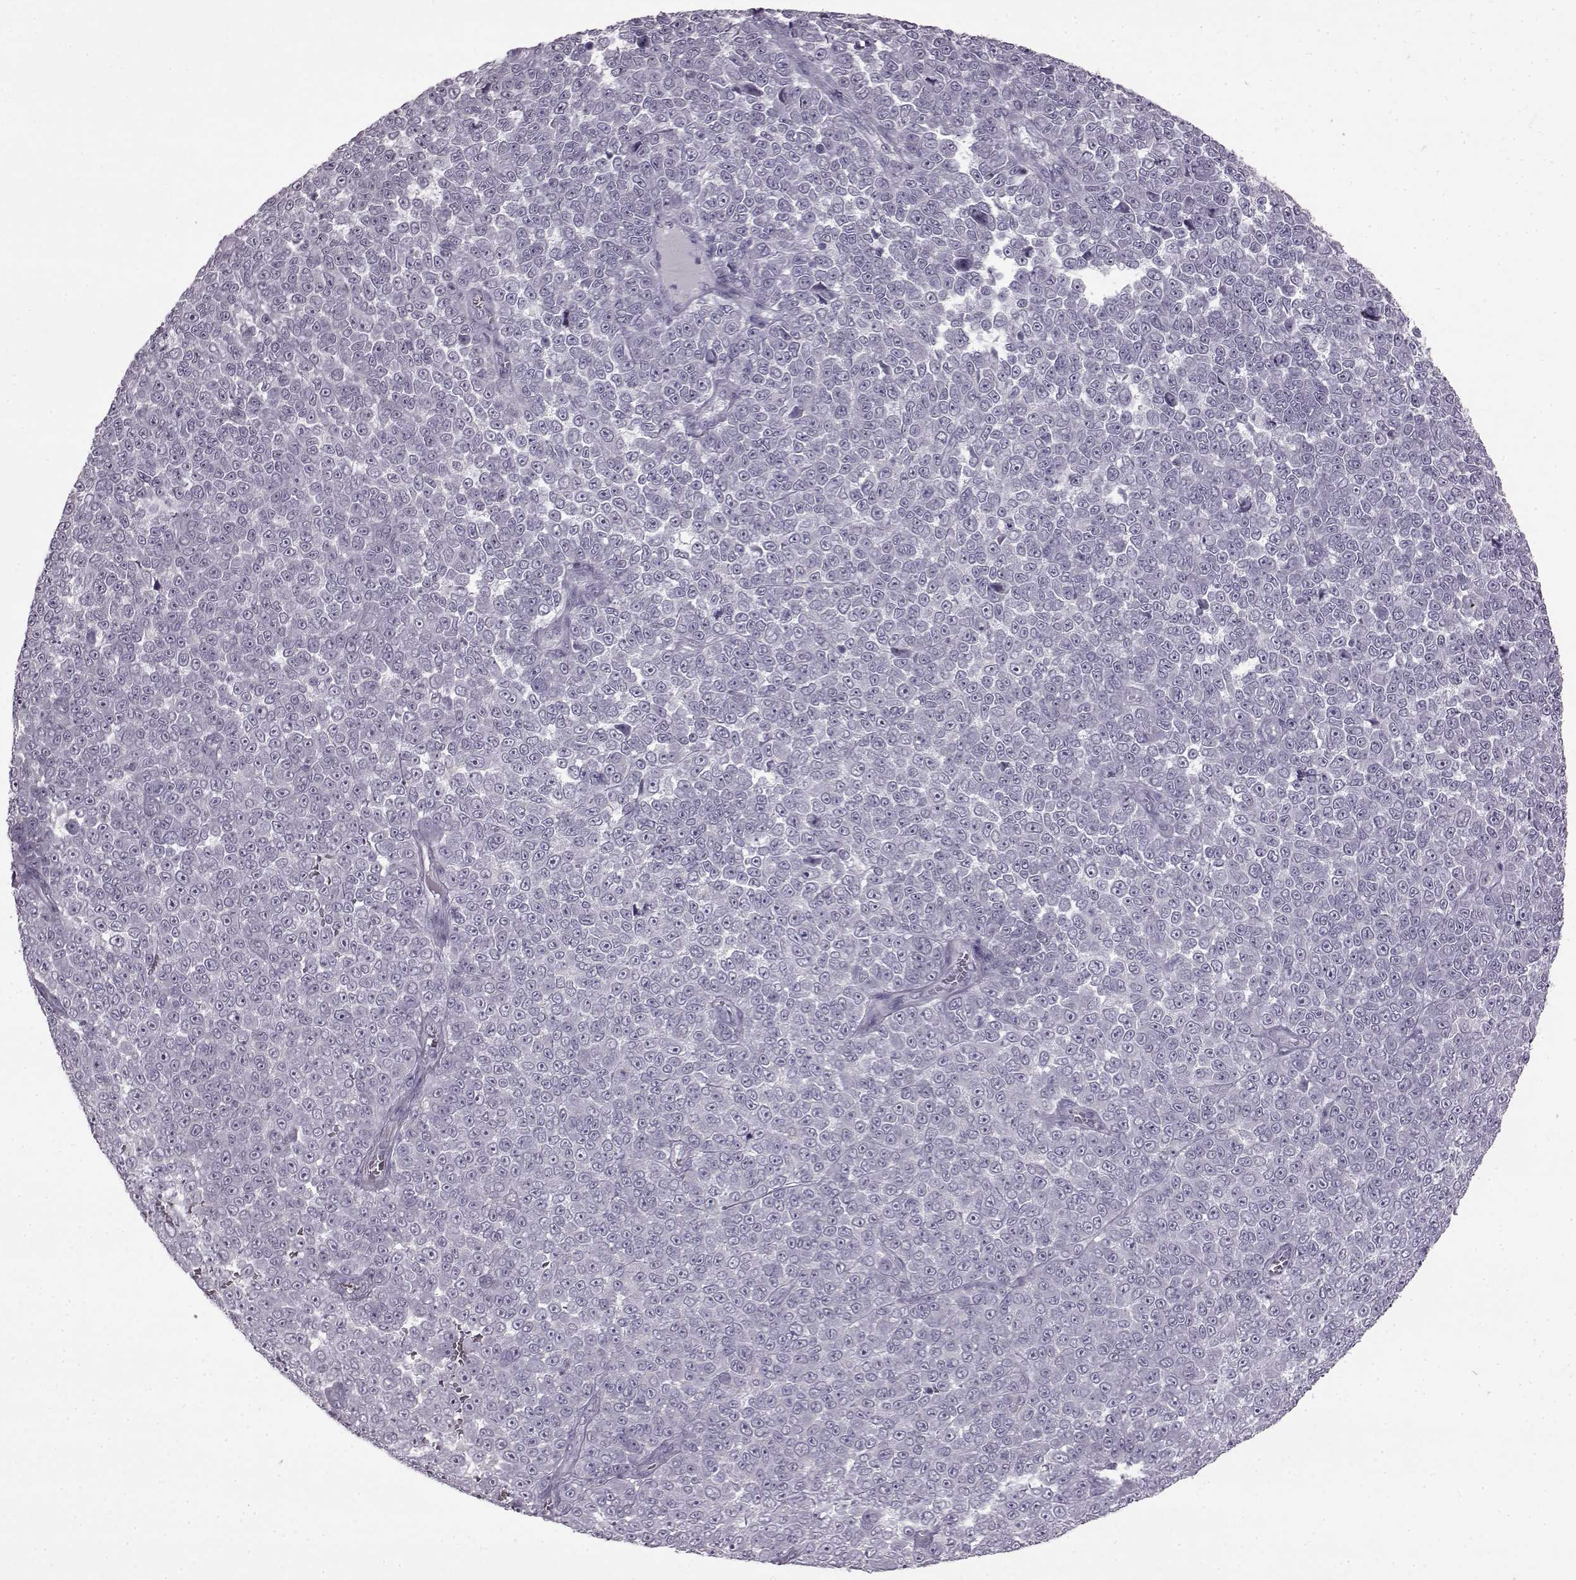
{"staining": {"intensity": "negative", "quantity": "none", "location": "none"}, "tissue": "melanoma", "cell_type": "Tumor cells", "image_type": "cancer", "snomed": [{"axis": "morphology", "description": "Malignant melanoma, NOS"}, {"axis": "topography", "description": "Skin"}], "caption": "Protein analysis of malignant melanoma reveals no significant staining in tumor cells.", "gene": "SLC28A2", "patient": {"sex": "female", "age": 95}}